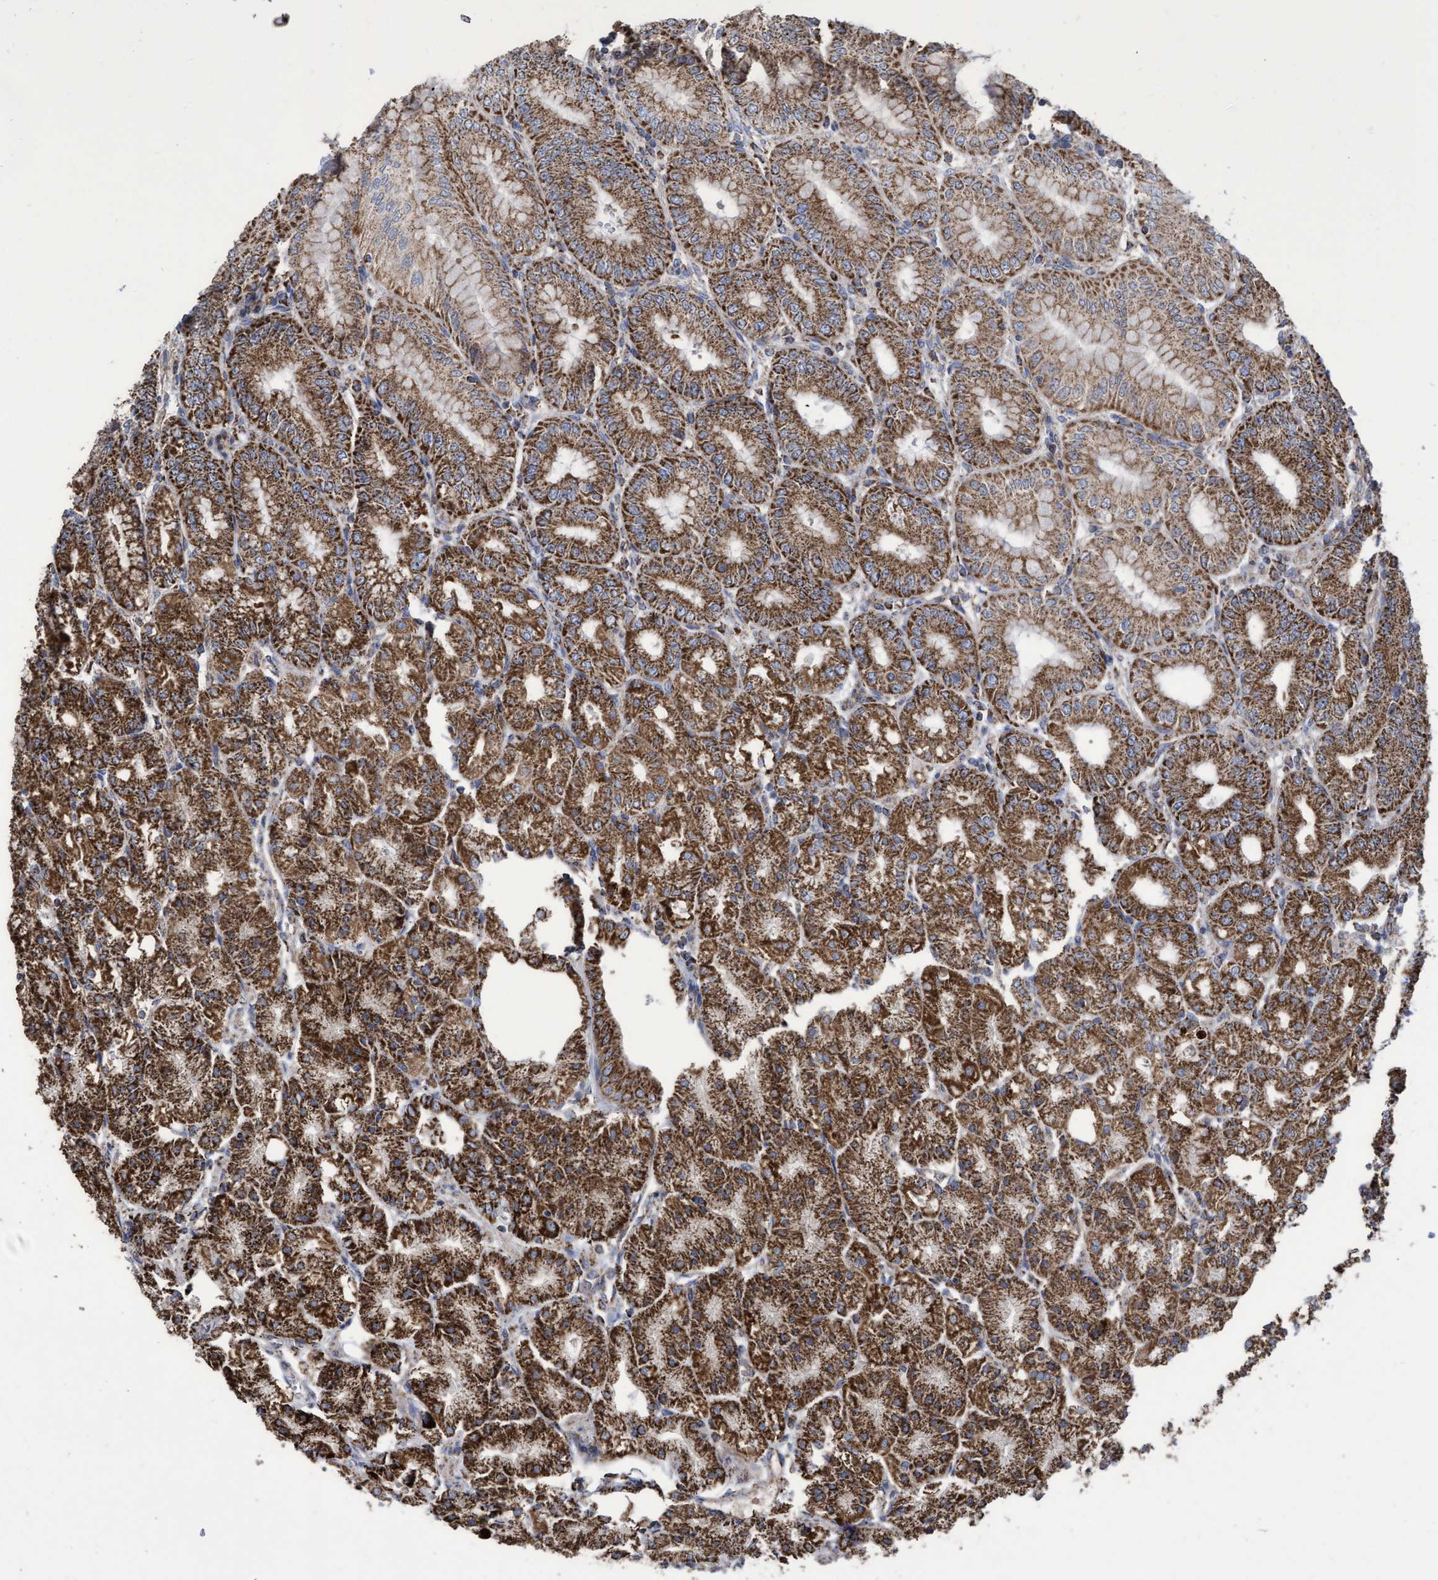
{"staining": {"intensity": "strong", "quantity": ">75%", "location": "cytoplasmic/membranous"}, "tissue": "stomach", "cell_type": "Glandular cells", "image_type": "normal", "snomed": [{"axis": "morphology", "description": "Normal tissue, NOS"}, {"axis": "topography", "description": "Stomach, lower"}], "caption": "DAB immunohistochemical staining of benign stomach displays strong cytoplasmic/membranous protein expression in approximately >75% of glandular cells.", "gene": "COBL", "patient": {"sex": "male", "age": 71}}